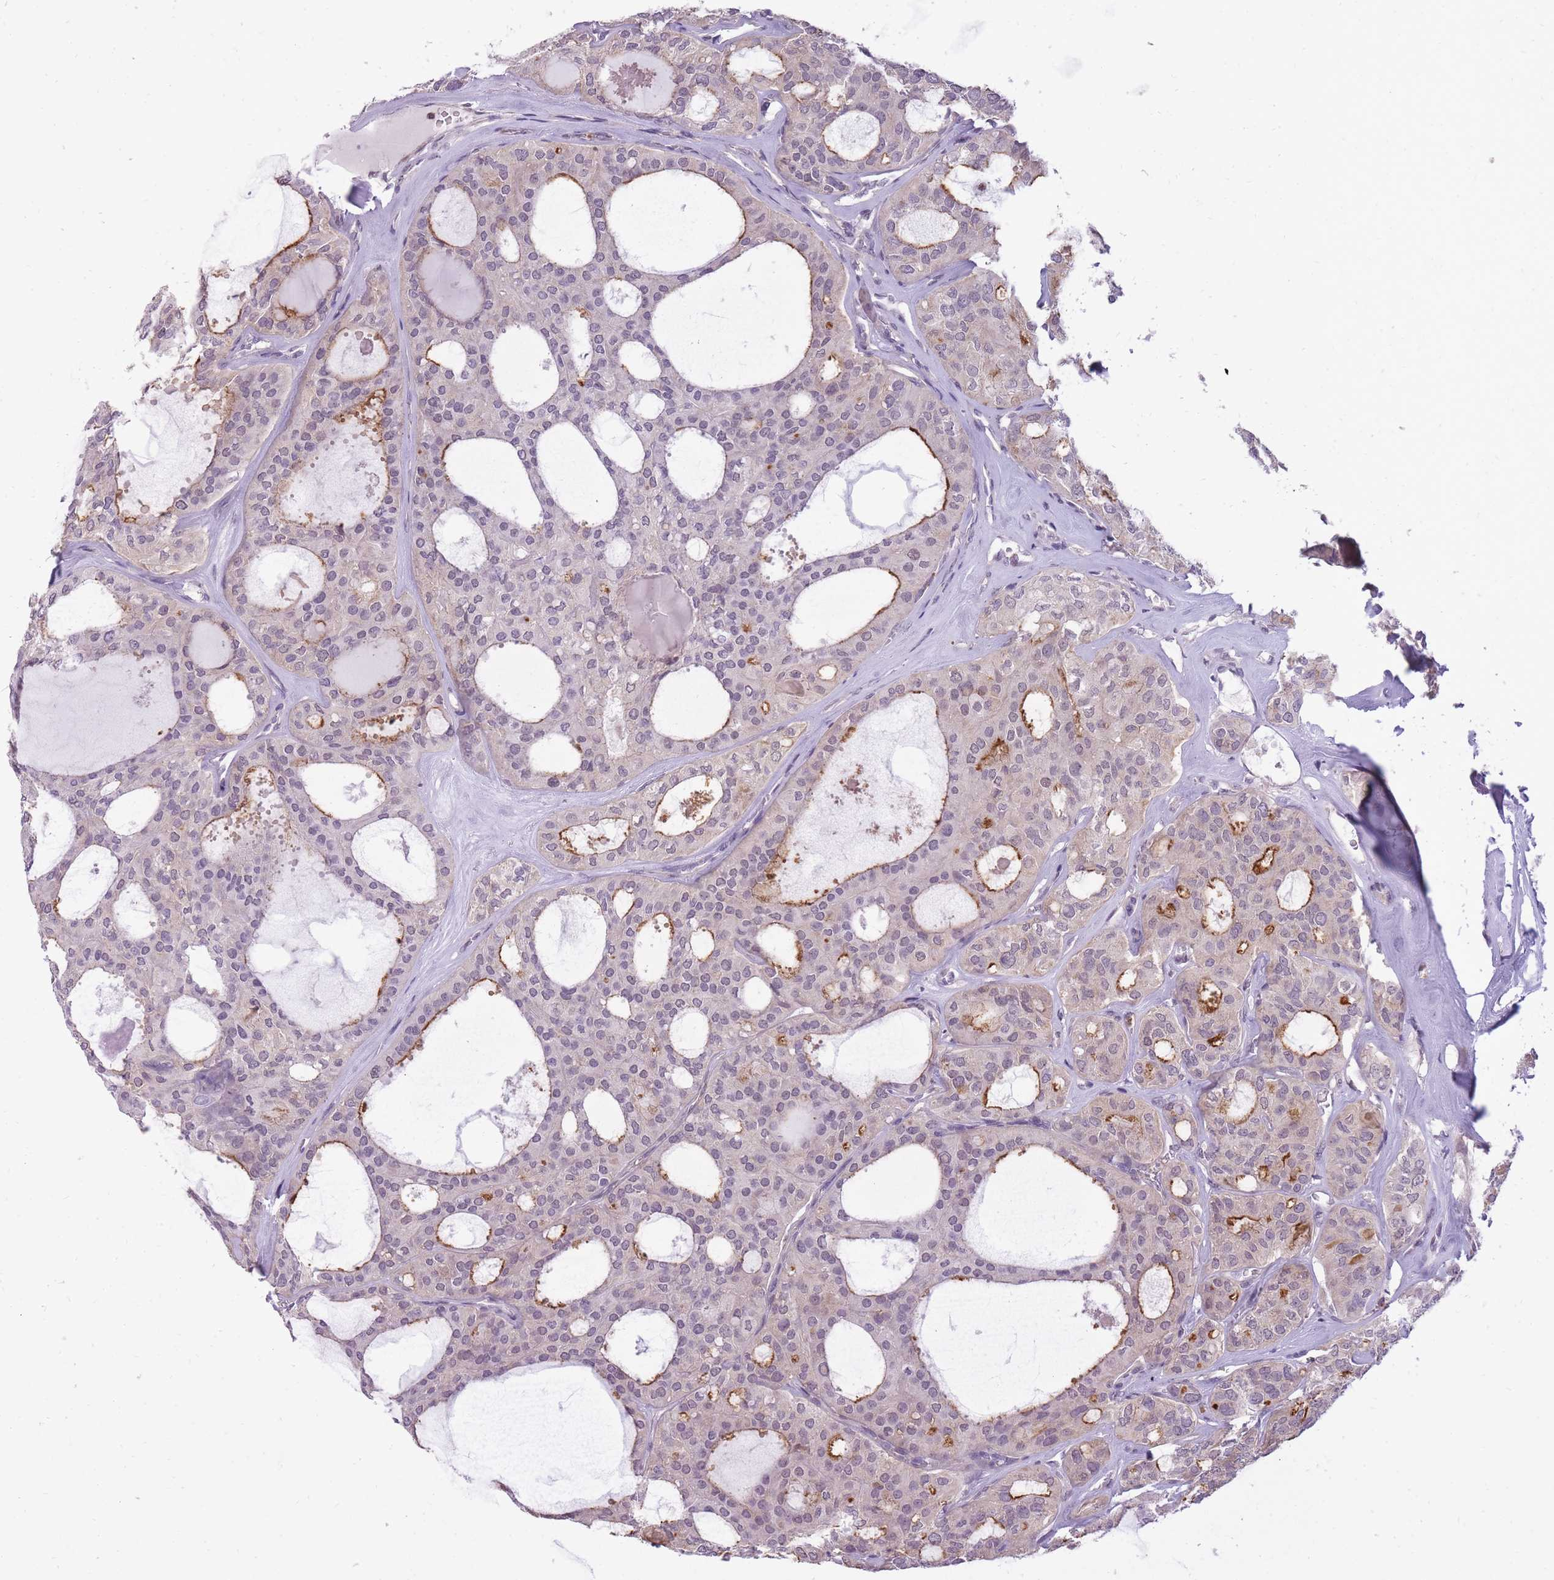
{"staining": {"intensity": "negative", "quantity": "none", "location": "none"}, "tissue": "thyroid cancer", "cell_type": "Tumor cells", "image_type": "cancer", "snomed": [{"axis": "morphology", "description": "Follicular adenoma carcinoma, NOS"}, {"axis": "topography", "description": "Thyroid gland"}], "caption": "A high-resolution image shows IHC staining of thyroid cancer (follicular adenoma carcinoma), which shows no significant expression in tumor cells.", "gene": "TIGD1", "patient": {"sex": "male", "age": 75}}